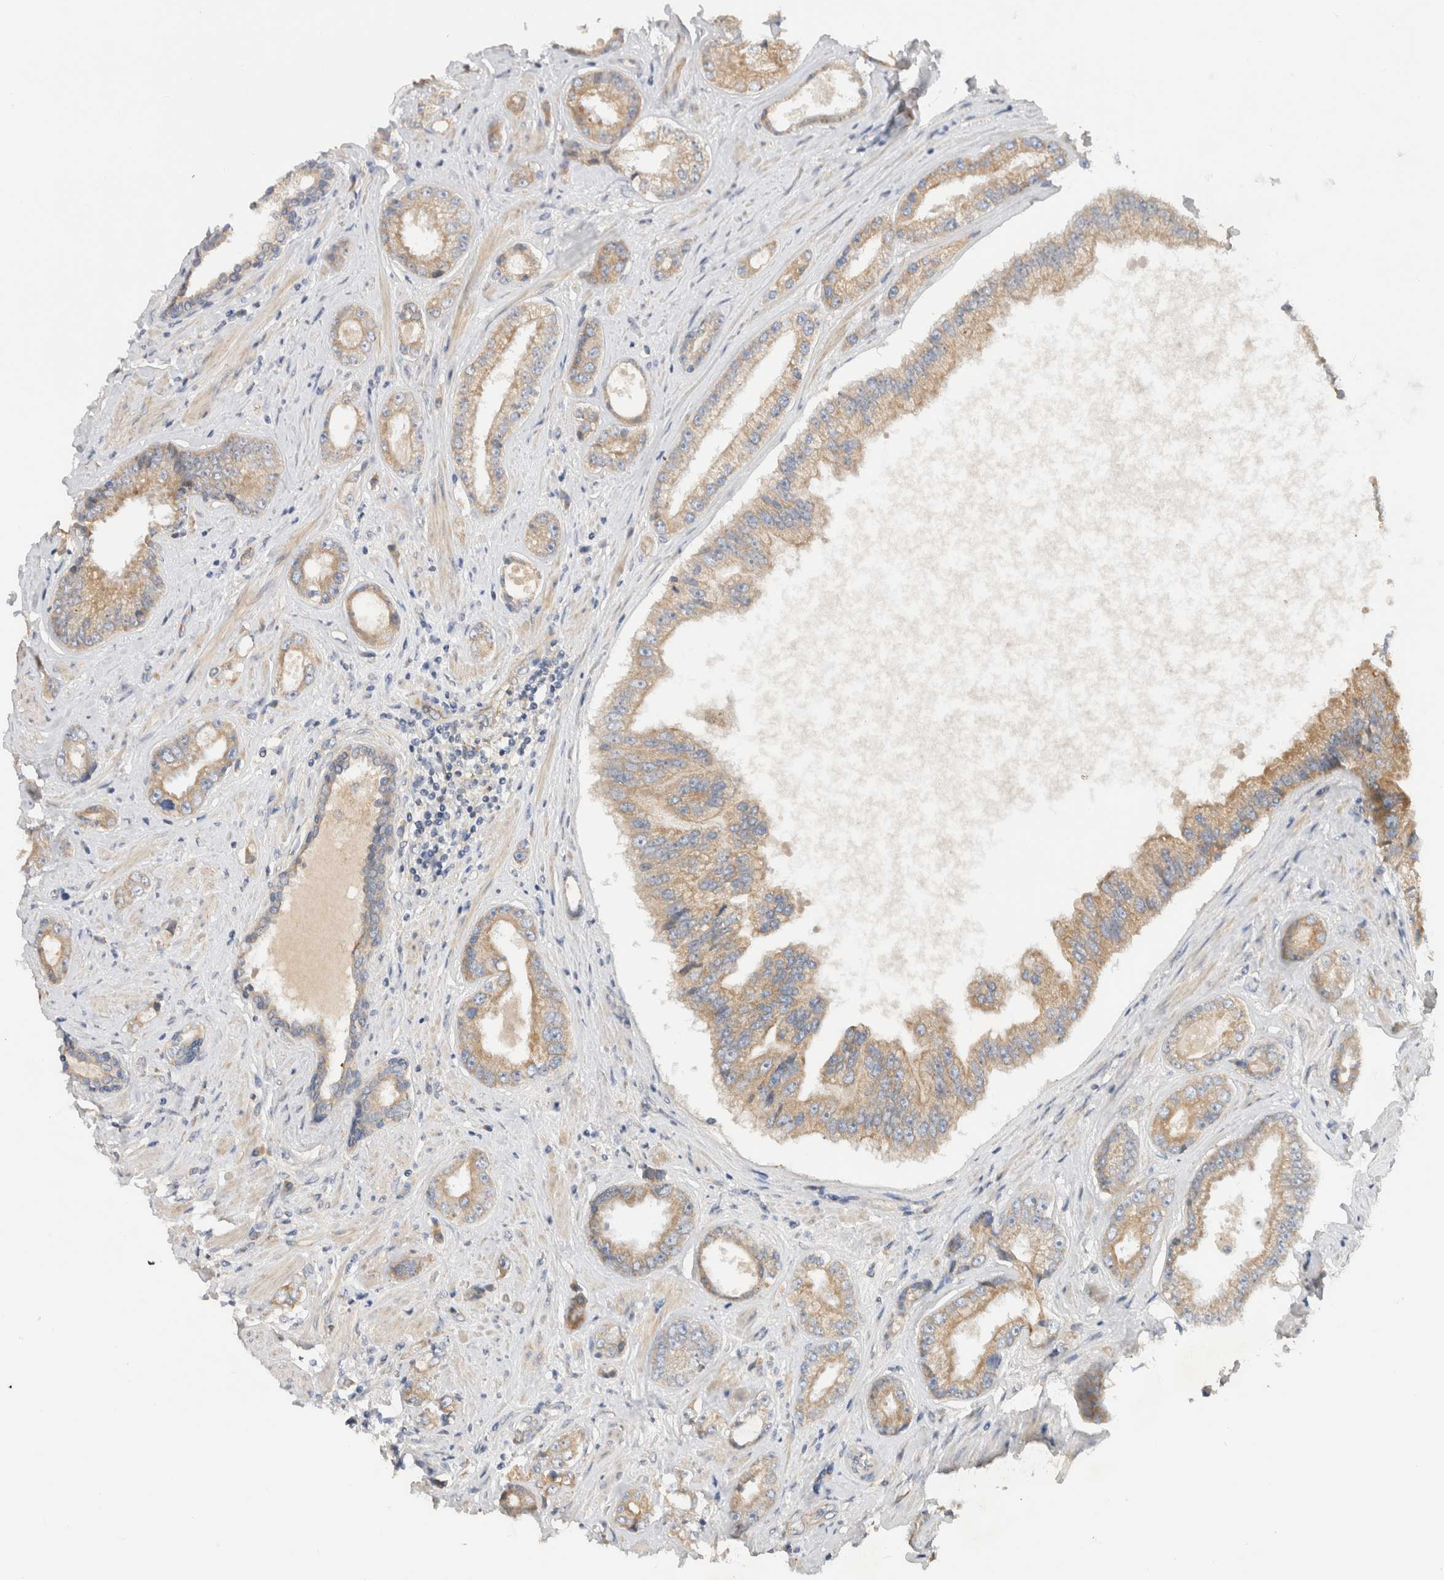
{"staining": {"intensity": "weak", "quantity": ">75%", "location": "cytoplasmic/membranous"}, "tissue": "prostate cancer", "cell_type": "Tumor cells", "image_type": "cancer", "snomed": [{"axis": "morphology", "description": "Adenocarcinoma, High grade"}, {"axis": "topography", "description": "Prostate"}], "caption": "IHC (DAB (3,3'-diaminobenzidine)) staining of prostate cancer demonstrates weak cytoplasmic/membranous protein positivity in about >75% of tumor cells. The staining was performed using DAB, with brown indicating positive protein expression. Nuclei are stained blue with hematoxylin.", "gene": "SGK3", "patient": {"sex": "male", "age": 61}}